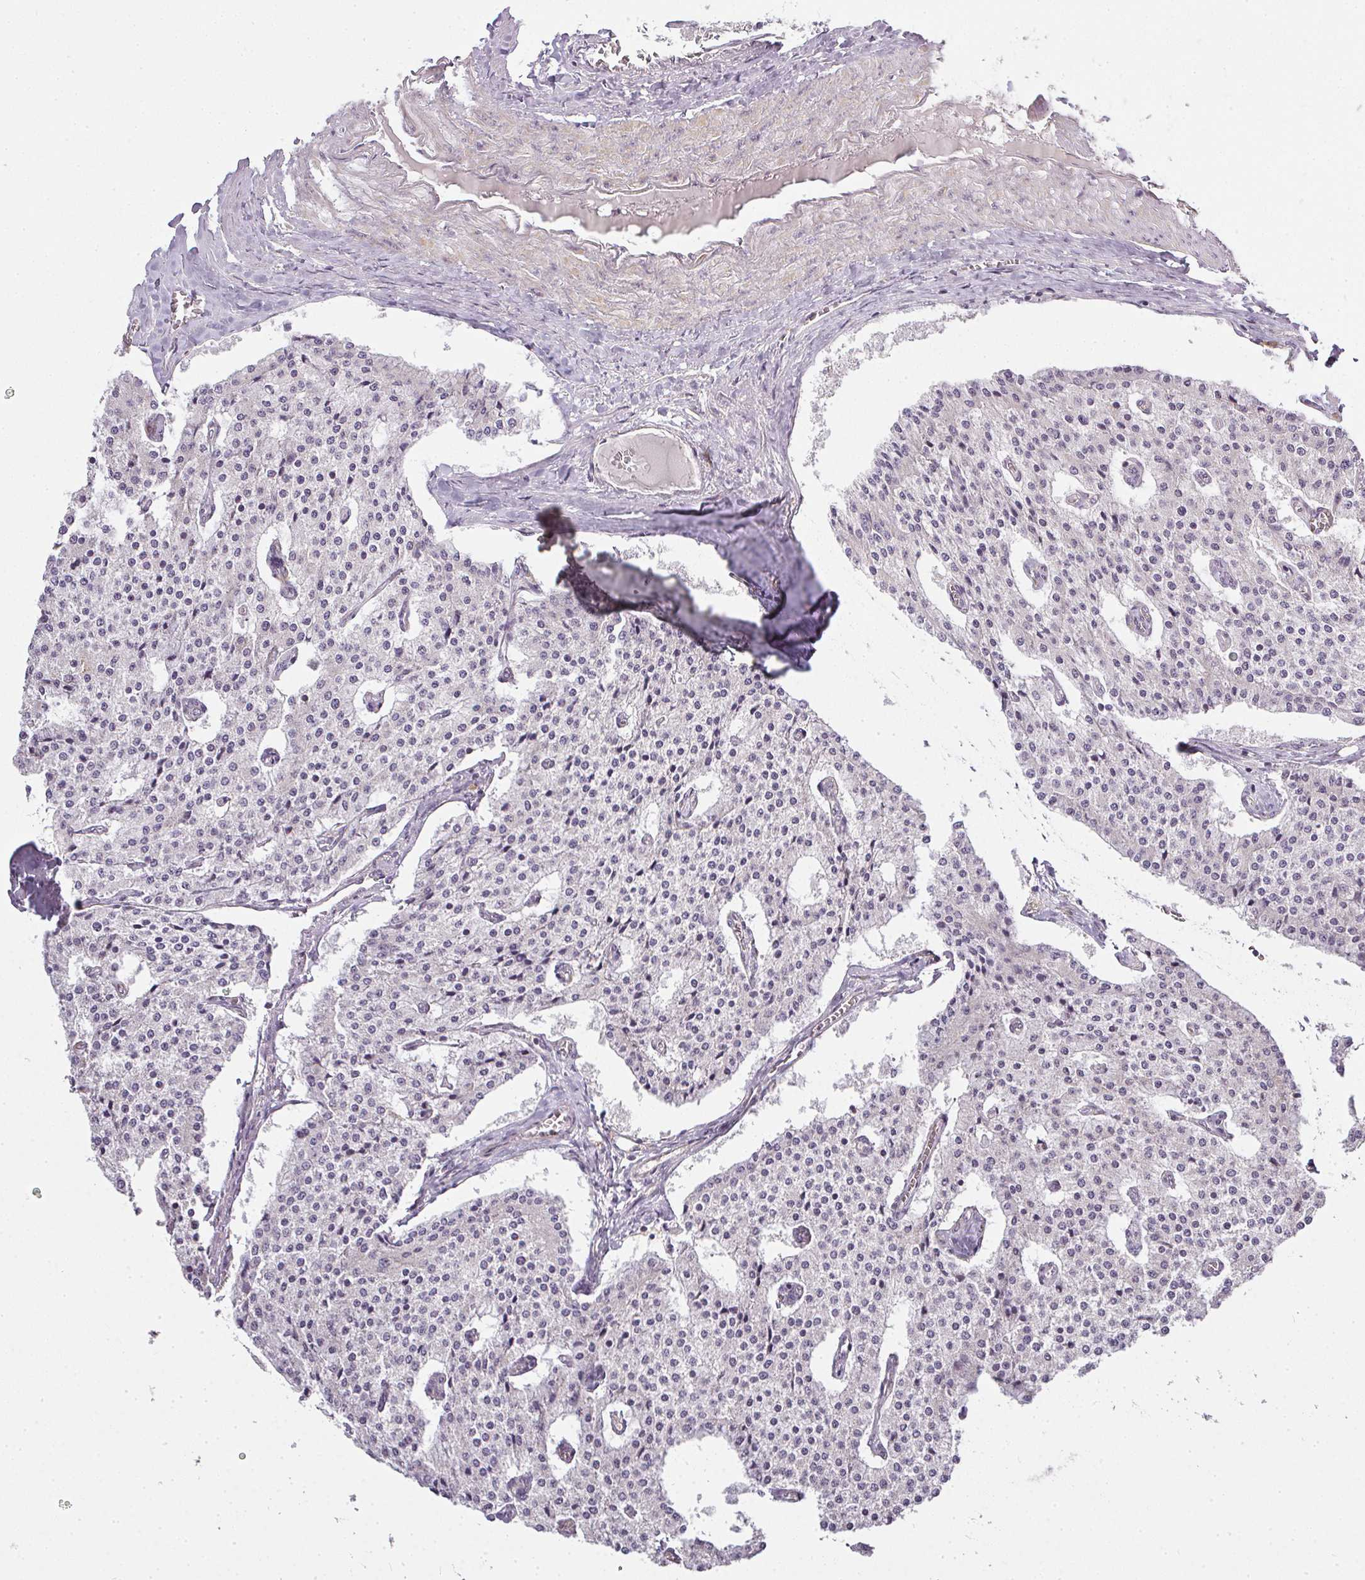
{"staining": {"intensity": "negative", "quantity": "none", "location": "none"}, "tissue": "carcinoid", "cell_type": "Tumor cells", "image_type": "cancer", "snomed": [{"axis": "morphology", "description": "Carcinoid, malignant, NOS"}, {"axis": "topography", "description": "Colon"}], "caption": "Immunohistochemical staining of human carcinoid reveals no significant staining in tumor cells.", "gene": "MED19", "patient": {"sex": "female", "age": 52}}